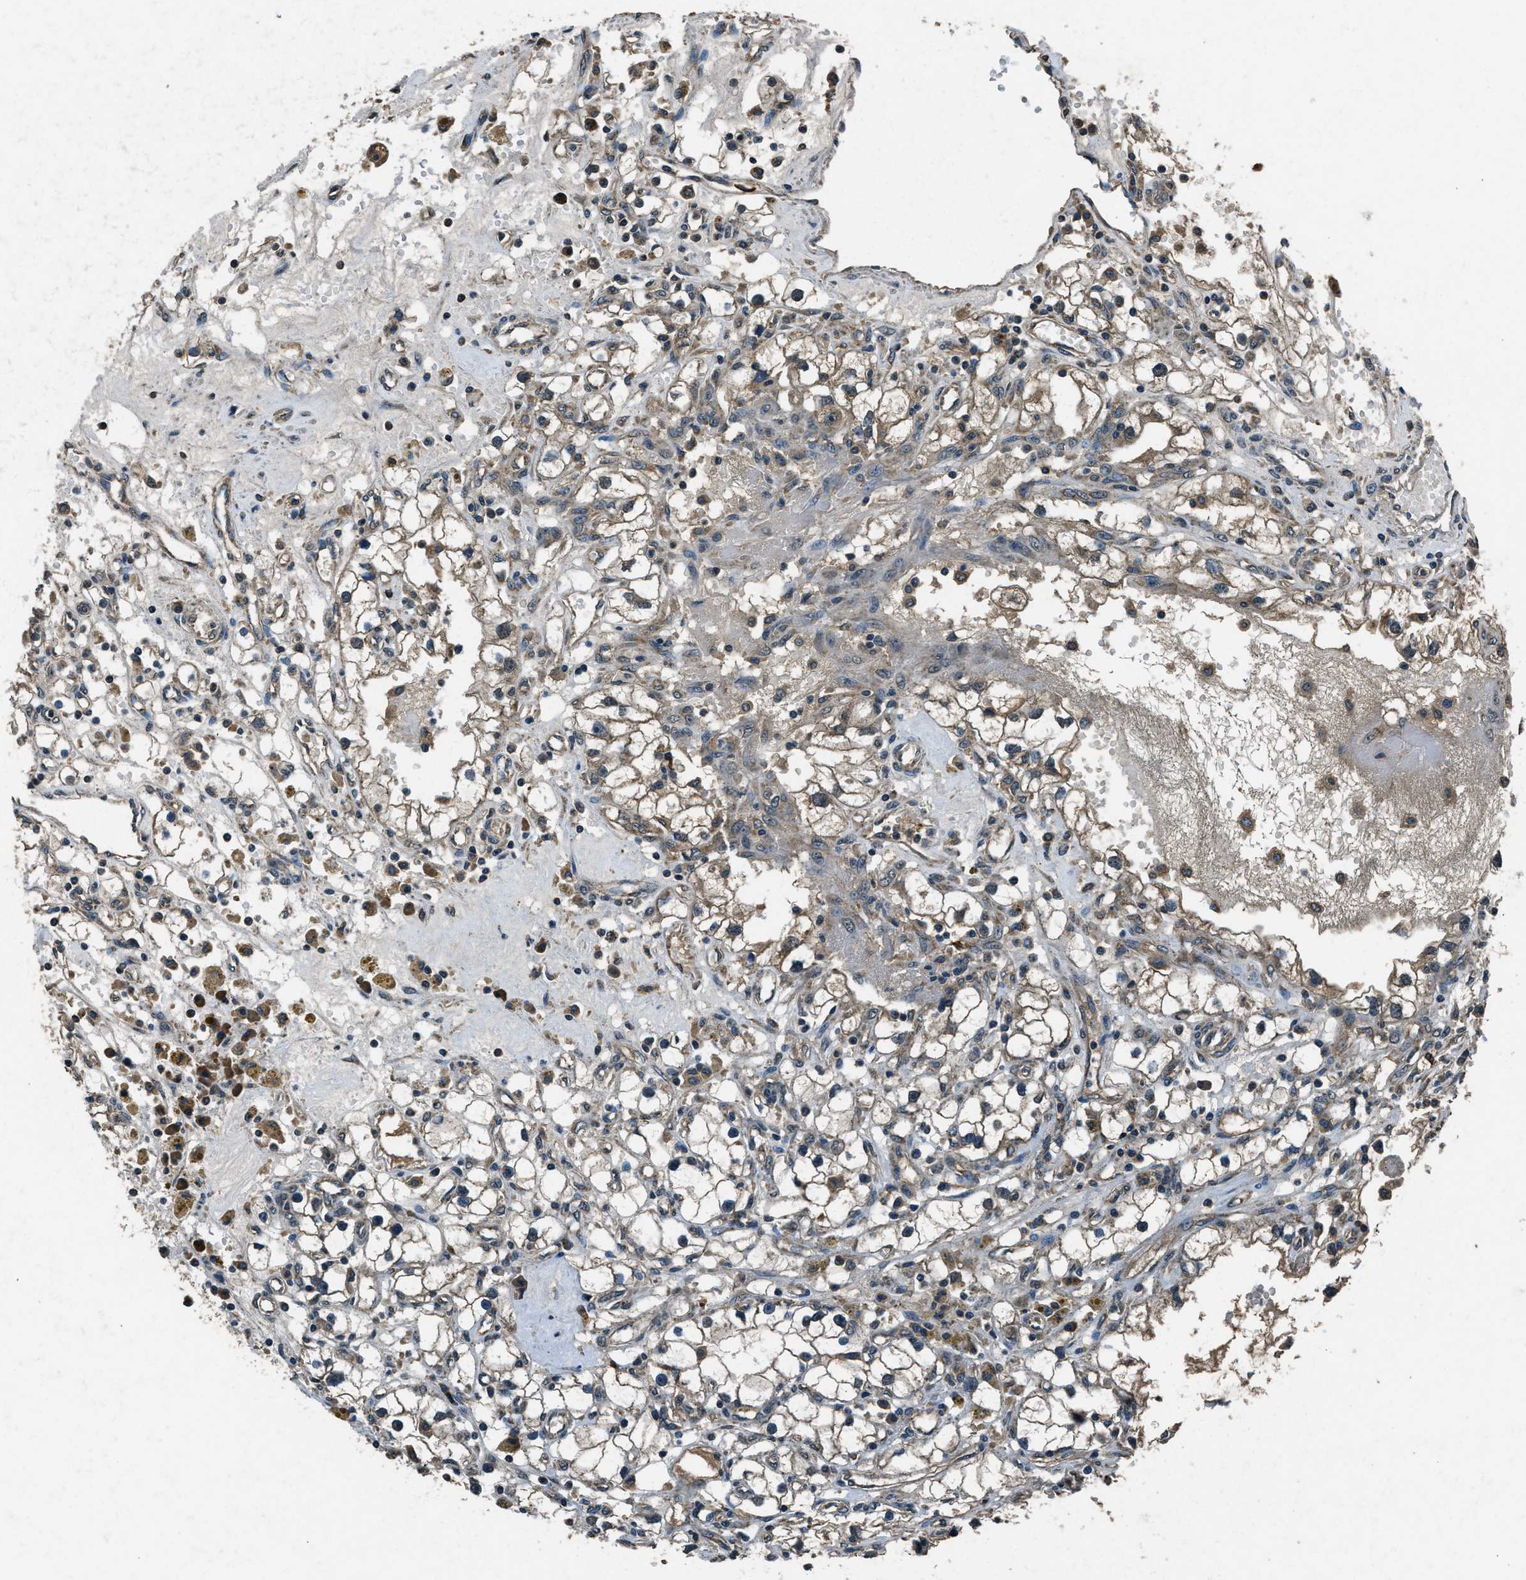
{"staining": {"intensity": "weak", "quantity": "<25%", "location": "cytoplasmic/membranous"}, "tissue": "renal cancer", "cell_type": "Tumor cells", "image_type": "cancer", "snomed": [{"axis": "morphology", "description": "Adenocarcinoma, NOS"}, {"axis": "topography", "description": "Kidney"}], "caption": "High power microscopy histopathology image of an immunohistochemistry image of renal cancer (adenocarcinoma), revealing no significant staining in tumor cells.", "gene": "SALL3", "patient": {"sex": "male", "age": 56}}